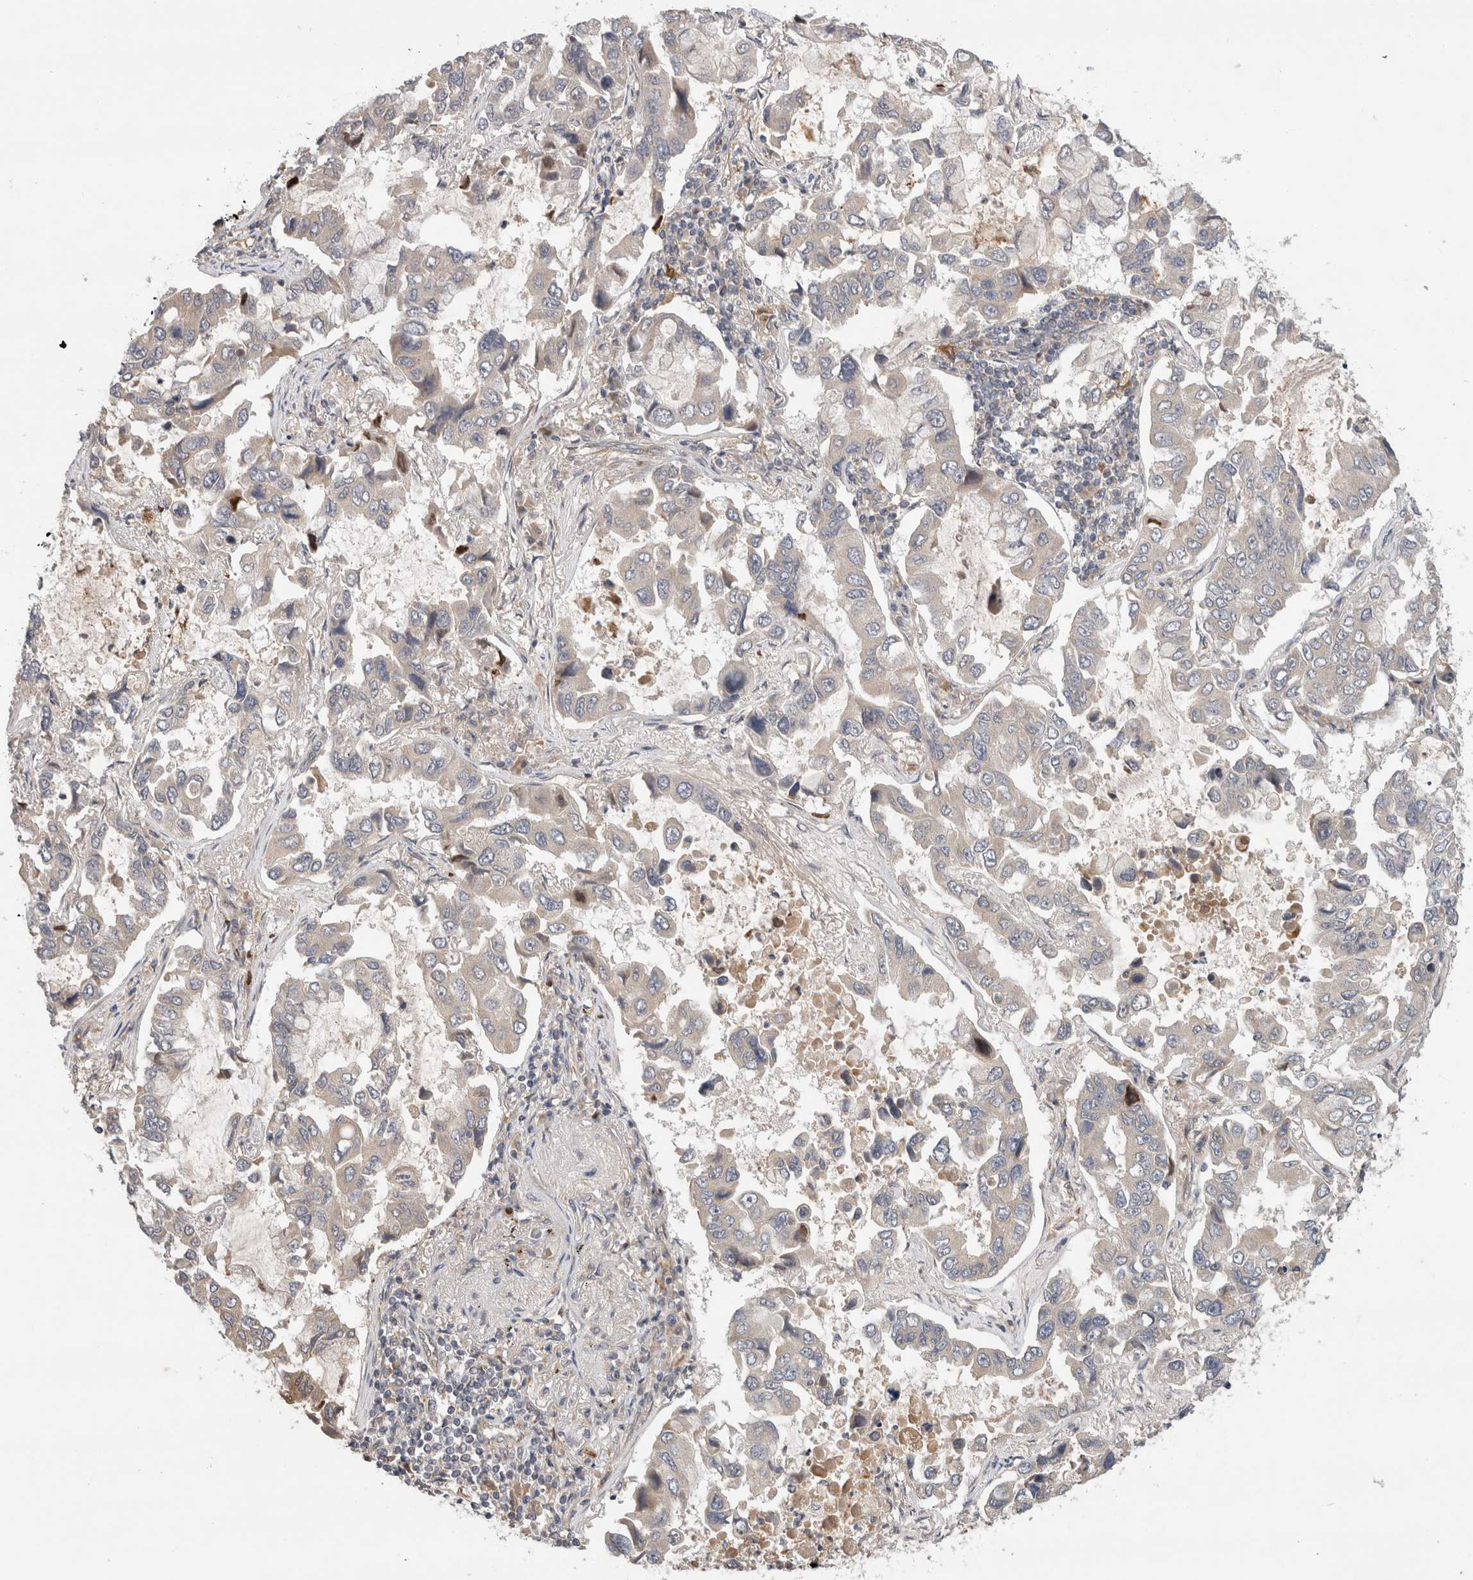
{"staining": {"intensity": "negative", "quantity": "none", "location": "none"}, "tissue": "lung cancer", "cell_type": "Tumor cells", "image_type": "cancer", "snomed": [{"axis": "morphology", "description": "Adenocarcinoma, NOS"}, {"axis": "topography", "description": "Lung"}], "caption": "High power microscopy image of an immunohistochemistry (IHC) photomicrograph of lung adenocarcinoma, revealing no significant staining in tumor cells.", "gene": "SGK1", "patient": {"sex": "male", "age": 64}}